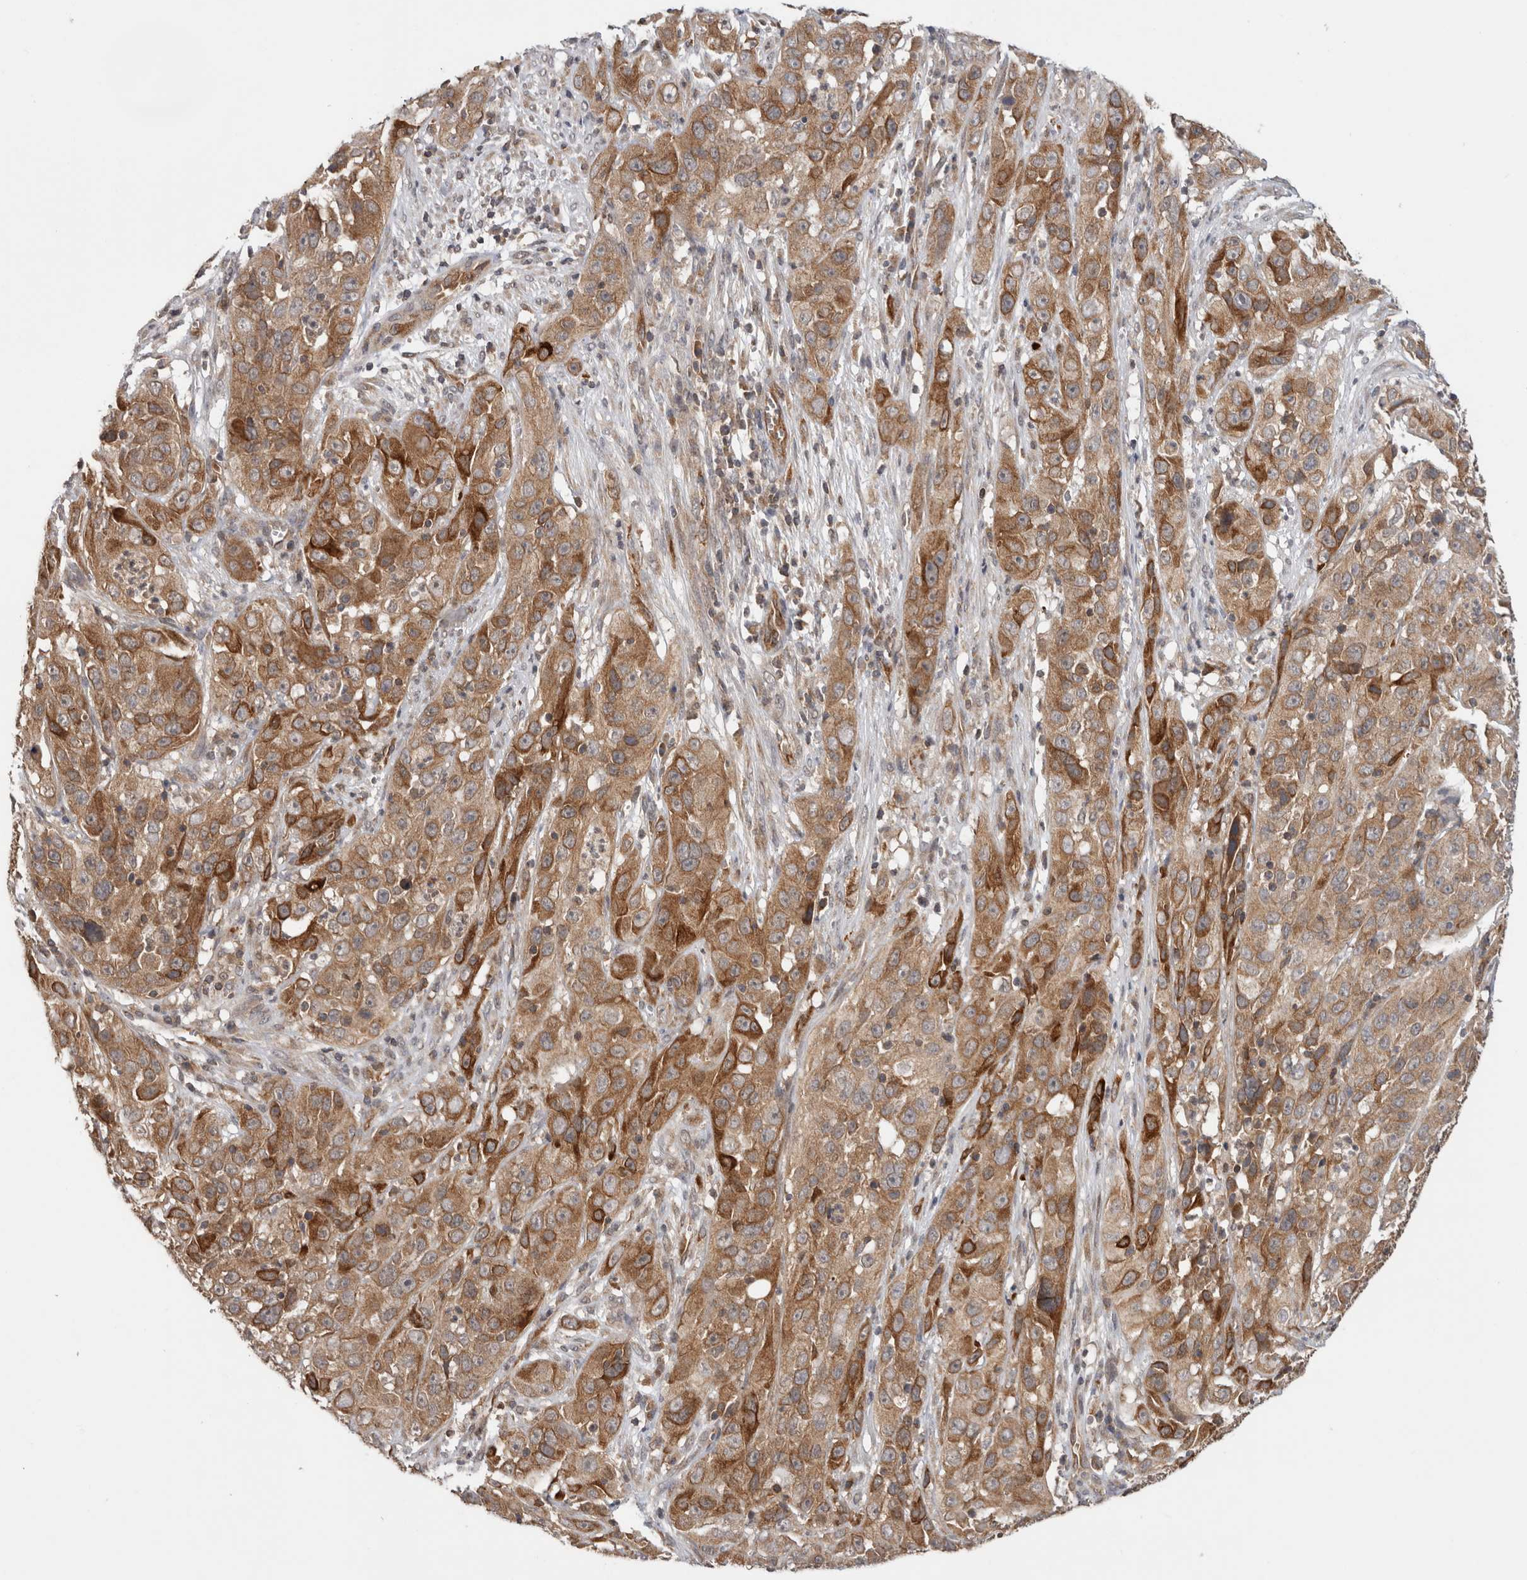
{"staining": {"intensity": "moderate", "quantity": ">75%", "location": "cytoplasmic/membranous"}, "tissue": "cervical cancer", "cell_type": "Tumor cells", "image_type": "cancer", "snomed": [{"axis": "morphology", "description": "Squamous cell carcinoma, NOS"}, {"axis": "topography", "description": "Cervix"}], "caption": "Protein staining by immunohistochemistry (IHC) shows moderate cytoplasmic/membranous expression in about >75% of tumor cells in cervical squamous cell carcinoma. (DAB (3,3'-diaminobenzidine) IHC with brightfield microscopy, high magnification).", "gene": "HMOX2", "patient": {"sex": "female", "age": 32}}